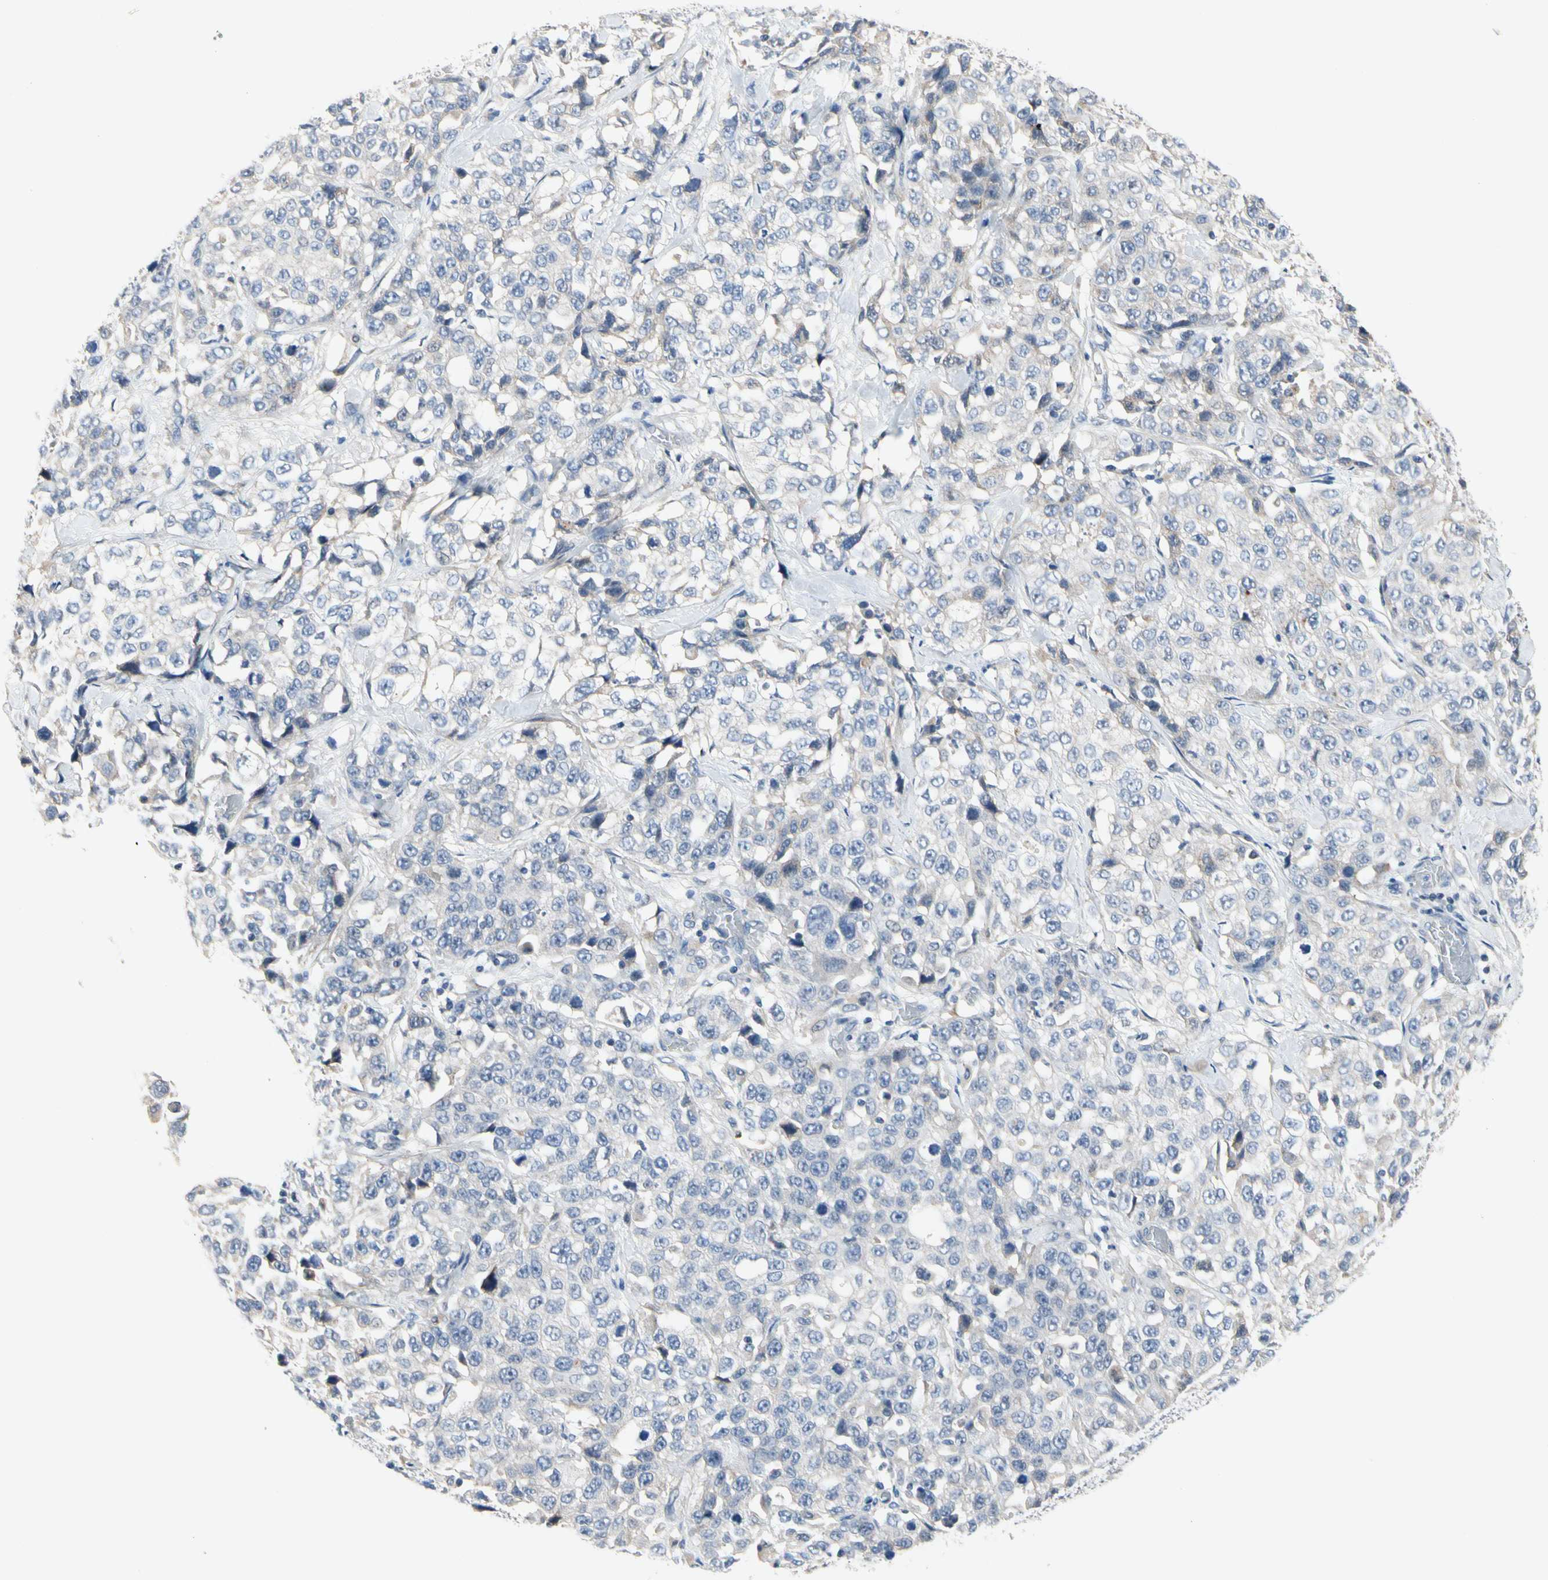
{"staining": {"intensity": "weak", "quantity": "<25%", "location": "cytoplasmic/membranous"}, "tissue": "stomach cancer", "cell_type": "Tumor cells", "image_type": "cancer", "snomed": [{"axis": "morphology", "description": "Normal tissue, NOS"}, {"axis": "morphology", "description": "Adenocarcinoma, NOS"}, {"axis": "topography", "description": "Stomach"}], "caption": "The histopathology image demonstrates no staining of tumor cells in stomach adenocarcinoma.", "gene": "GAS6", "patient": {"sex": "male", "age": 48}}